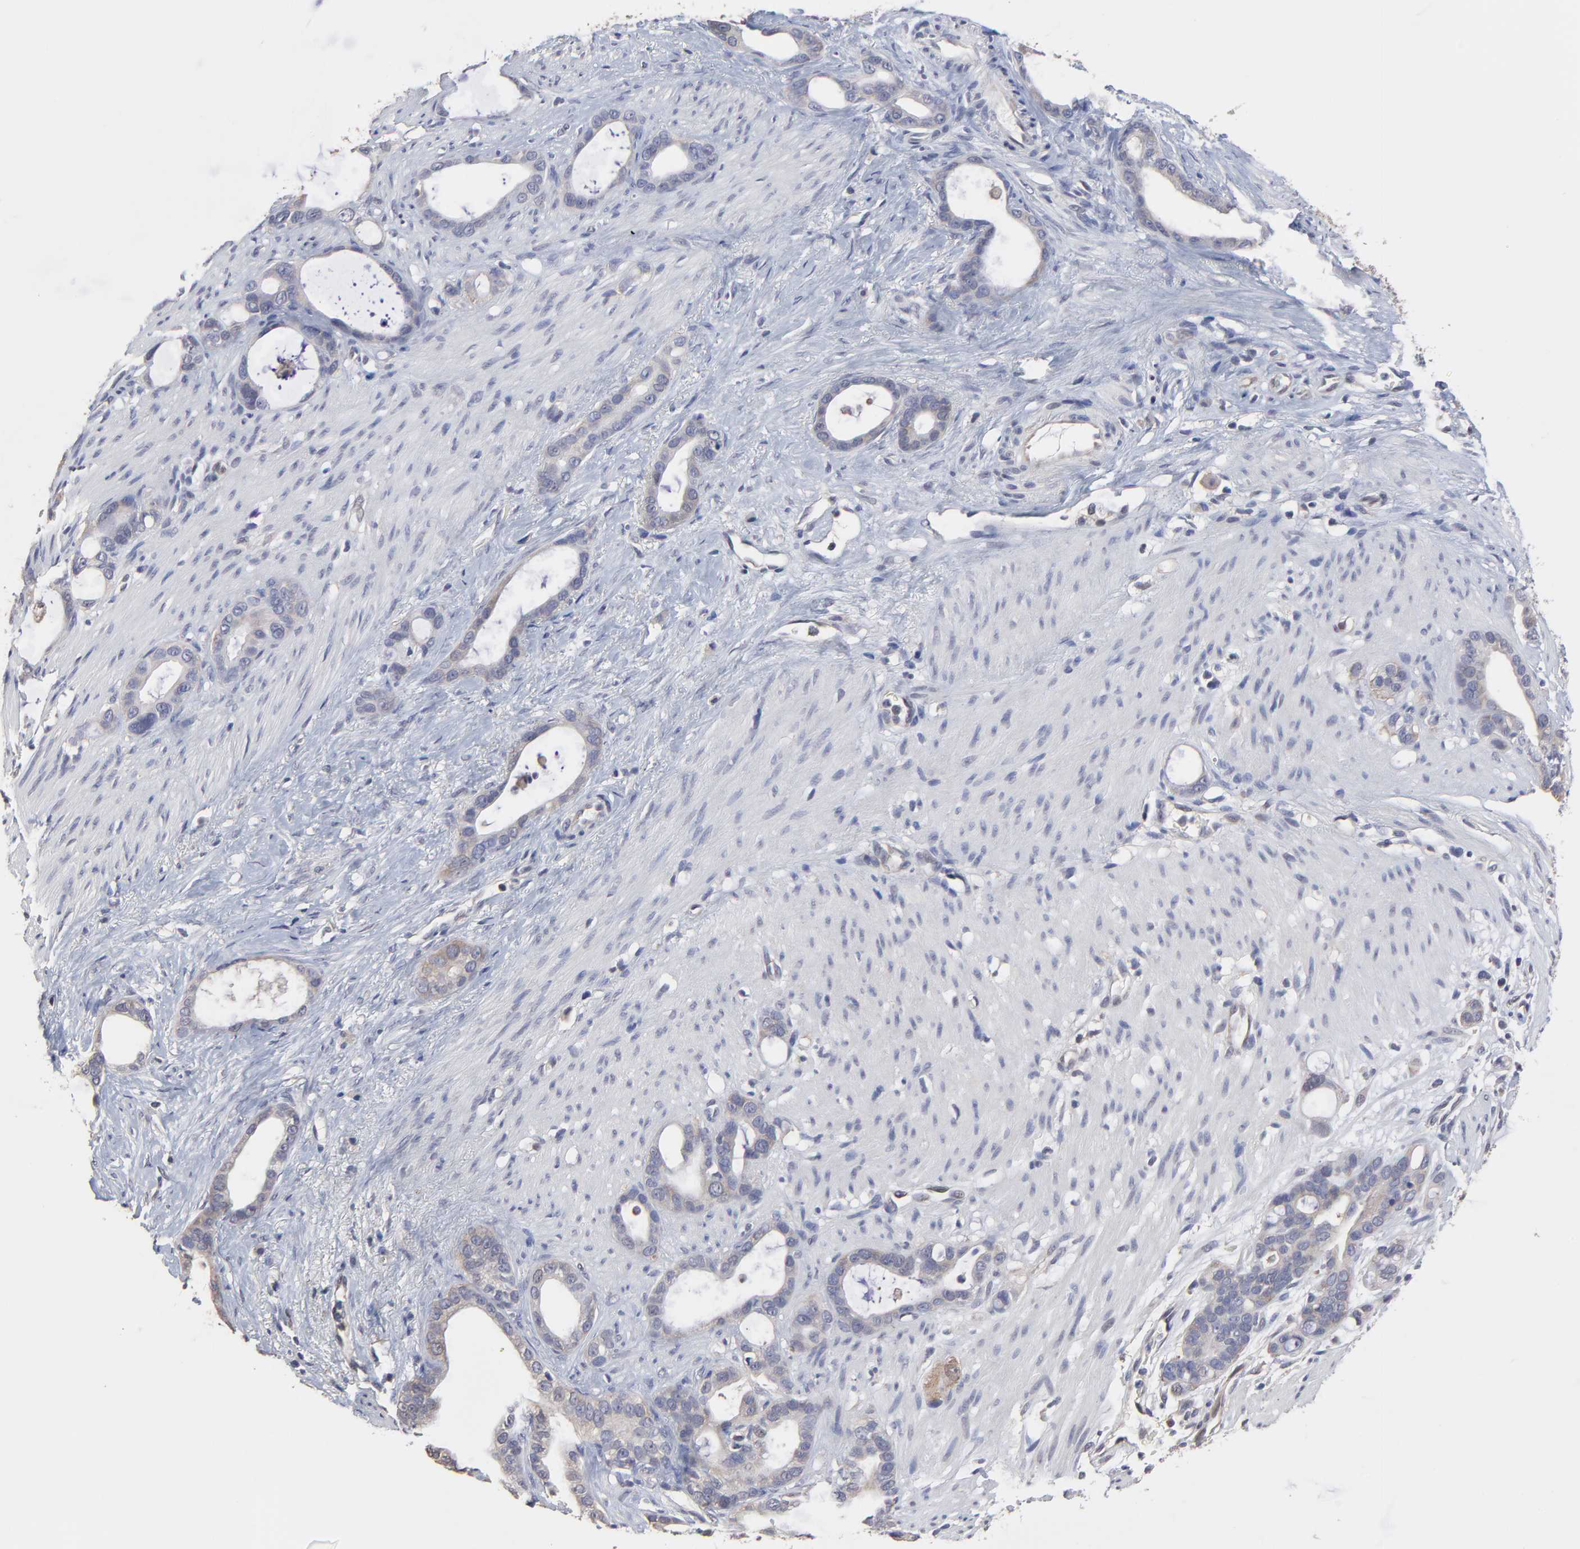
{"staining": {"intensity": "weak", "quantity": "25%-75%", "location": "cytoplasmic/membranous"}, "tissue": "stomach cancer", "cell_type": "Tumor cells", "image_type": "cancer", "snomed": [{"axis": "morphology", "description": "Adenocarcinoma, NOS"}, {"axis": "topography", "description": "Stomach"}], "caption": "IHC of human adenocarcinoma (stomach) displays low levels of weak cytoplasmic/membranous positivity in about 25%-75% of tumor cells.", "gene": "CCT2", "patient": {"sex": "female", "age": 75}}